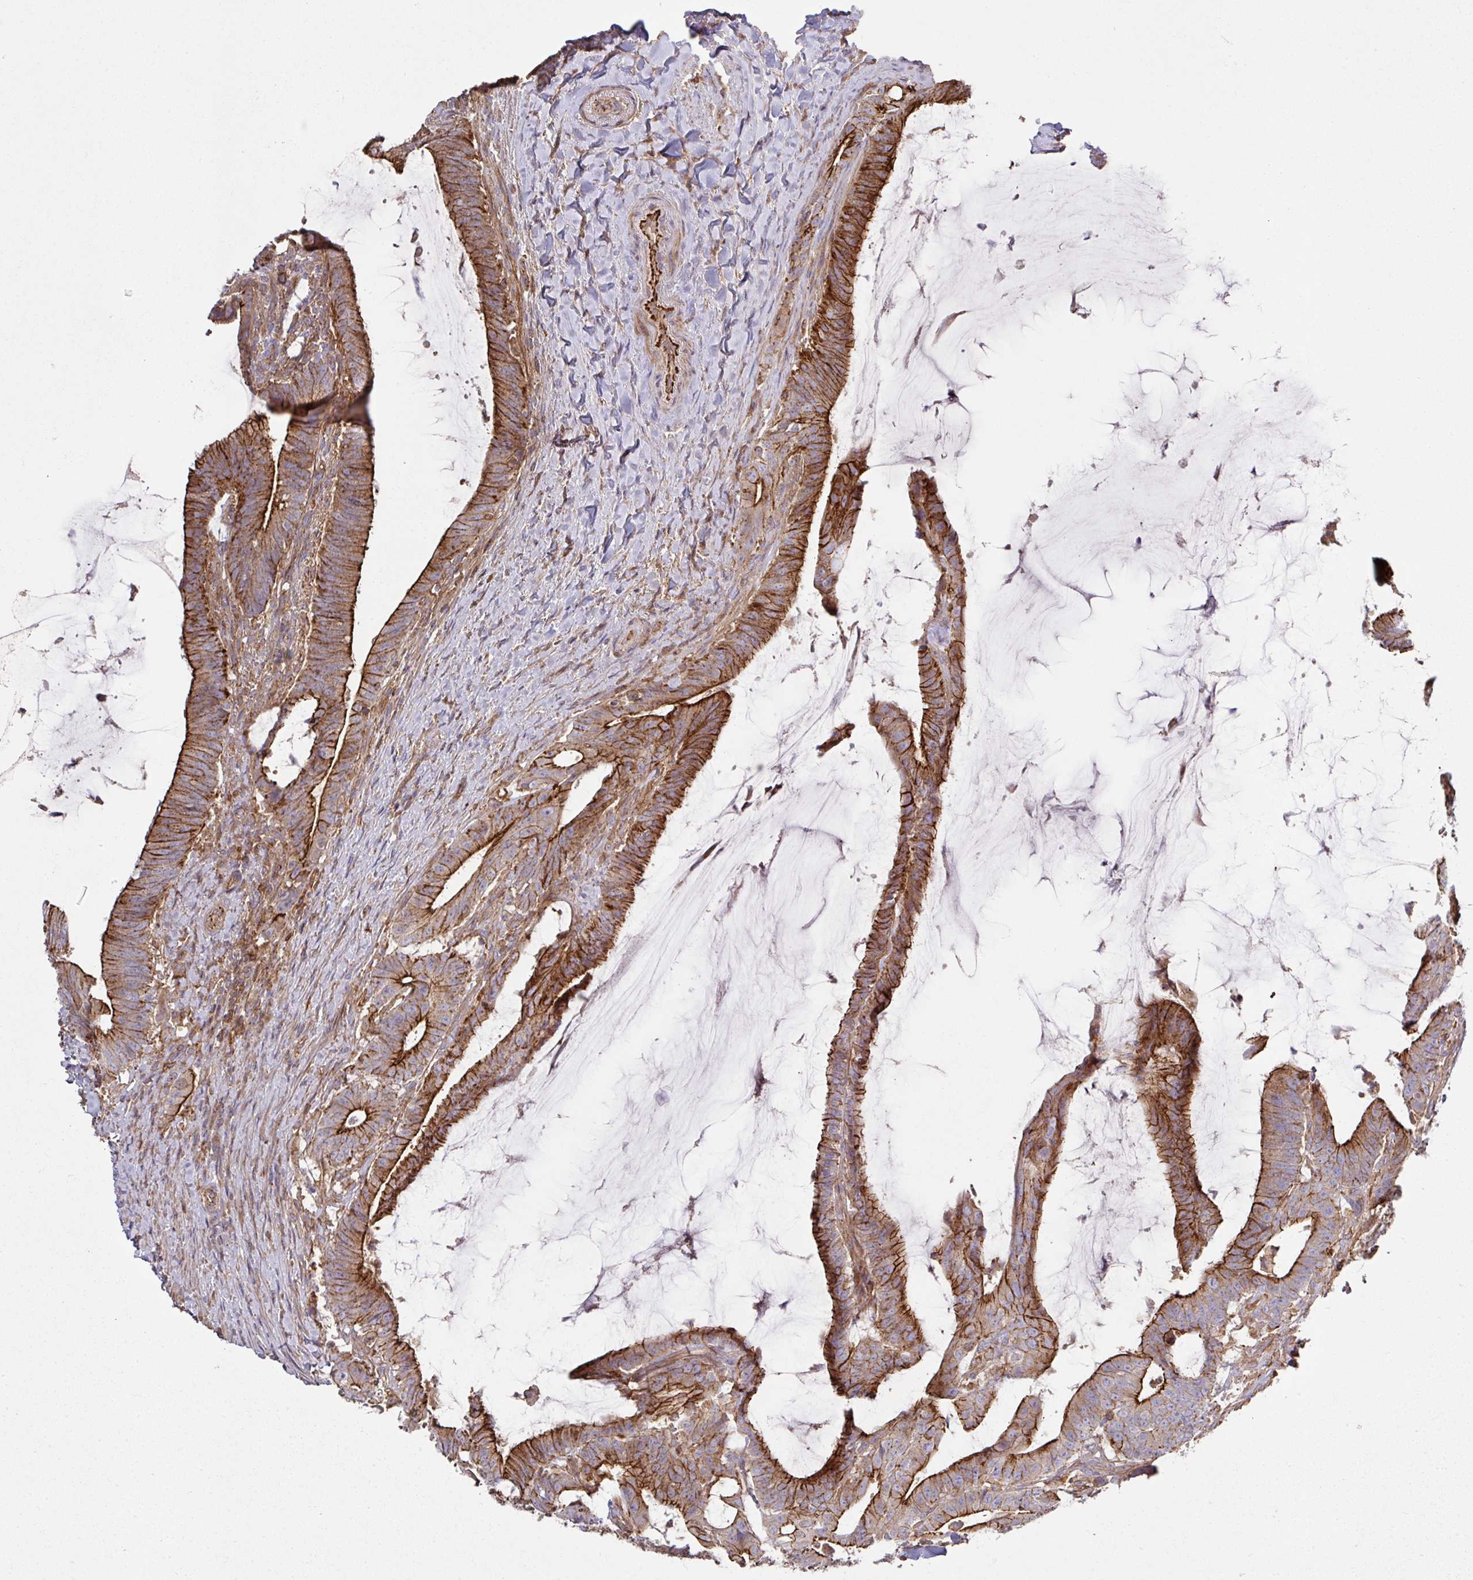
{"staining": {"intensity": "strong", "quantity": ">75%", "location": "cytoplasmic/membranous"}, "tissue": "colorectal cancer", "cell_type": "Tumor cells", "image_type": "cancer", "snomed": [{"axis": "morphology", "description": "Adenocarcinoma, NOS"}, {"axis": "topography", "description": "Colon"}], "caption": "High-magnification brightfield microscopy of adenocarcinoma (colorectal) stained with DAB (3,3'-diaminobenzidine) (brown) and counterstained with hematoxylin (blue). tumor cells exhibit strong cytoplasmic/membranous staining is appreciated in about>75% of cells.", "gene": "RIC1", "patient": {"sex": "female", "age": 43}}